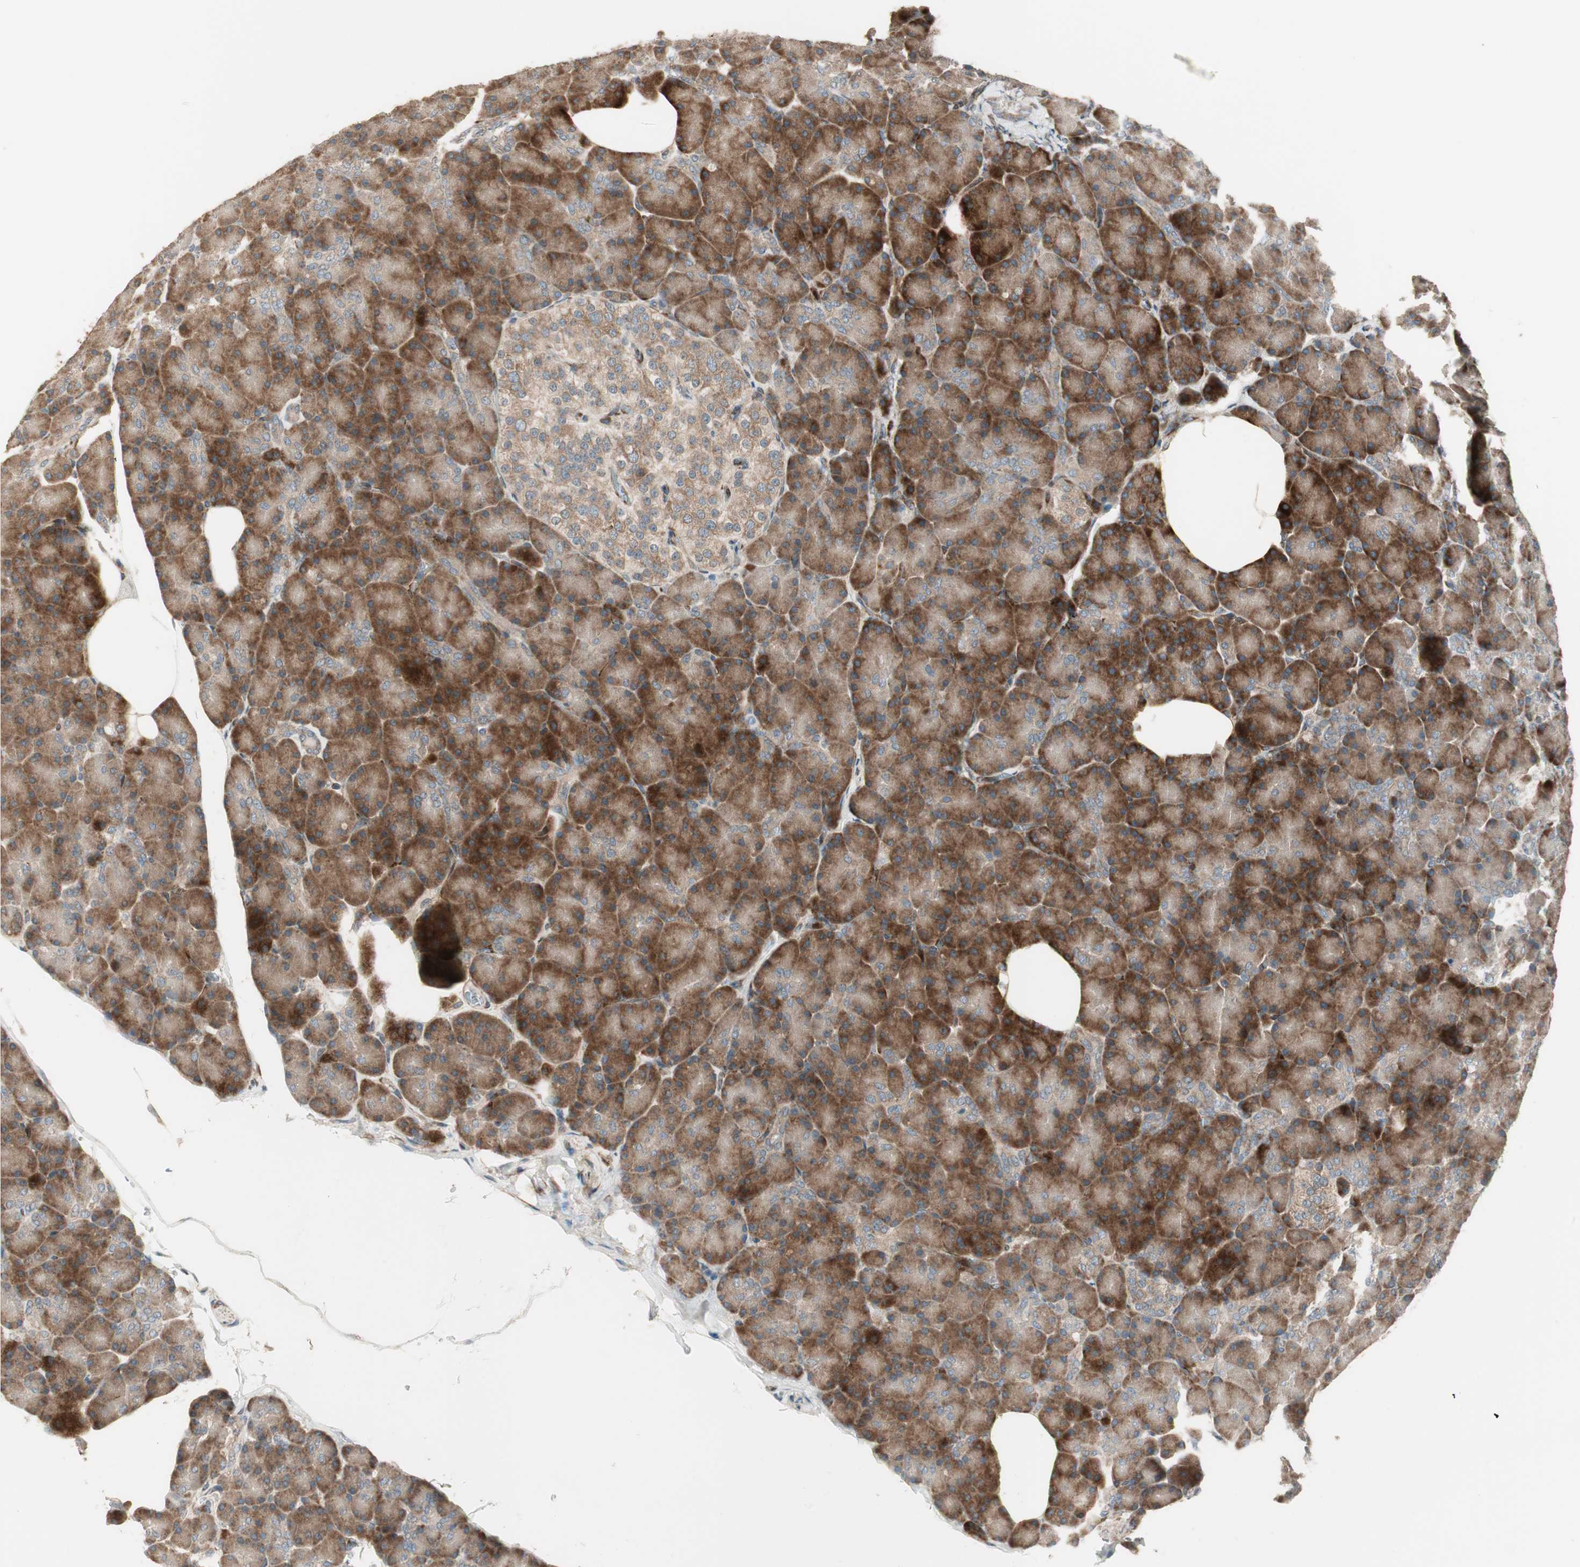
{"staining": {"intensity": "strong", "quantity": ">75%", "location": "cytoplasmic/membranous"}, "tissue": "pancreas", "cell_type": "Exocrine glandular cells", "image_type": "normal", "snomed": [{"axis": "morphology", "description": "Normal tissue, NOS"}, {"axis": "topography", "description": "Pancreas"}], "caption": "Immunohistochemical staining of normal human pancreas exhibits strong cytoplasmic/membranous protein expression in about >75% of exocrine glandular cells. (brown staining indicates protein expression, while blue staining denotes nuclei).", "gene": "PPP2R5E", "patient": {"sex": "female", "age": 43}}